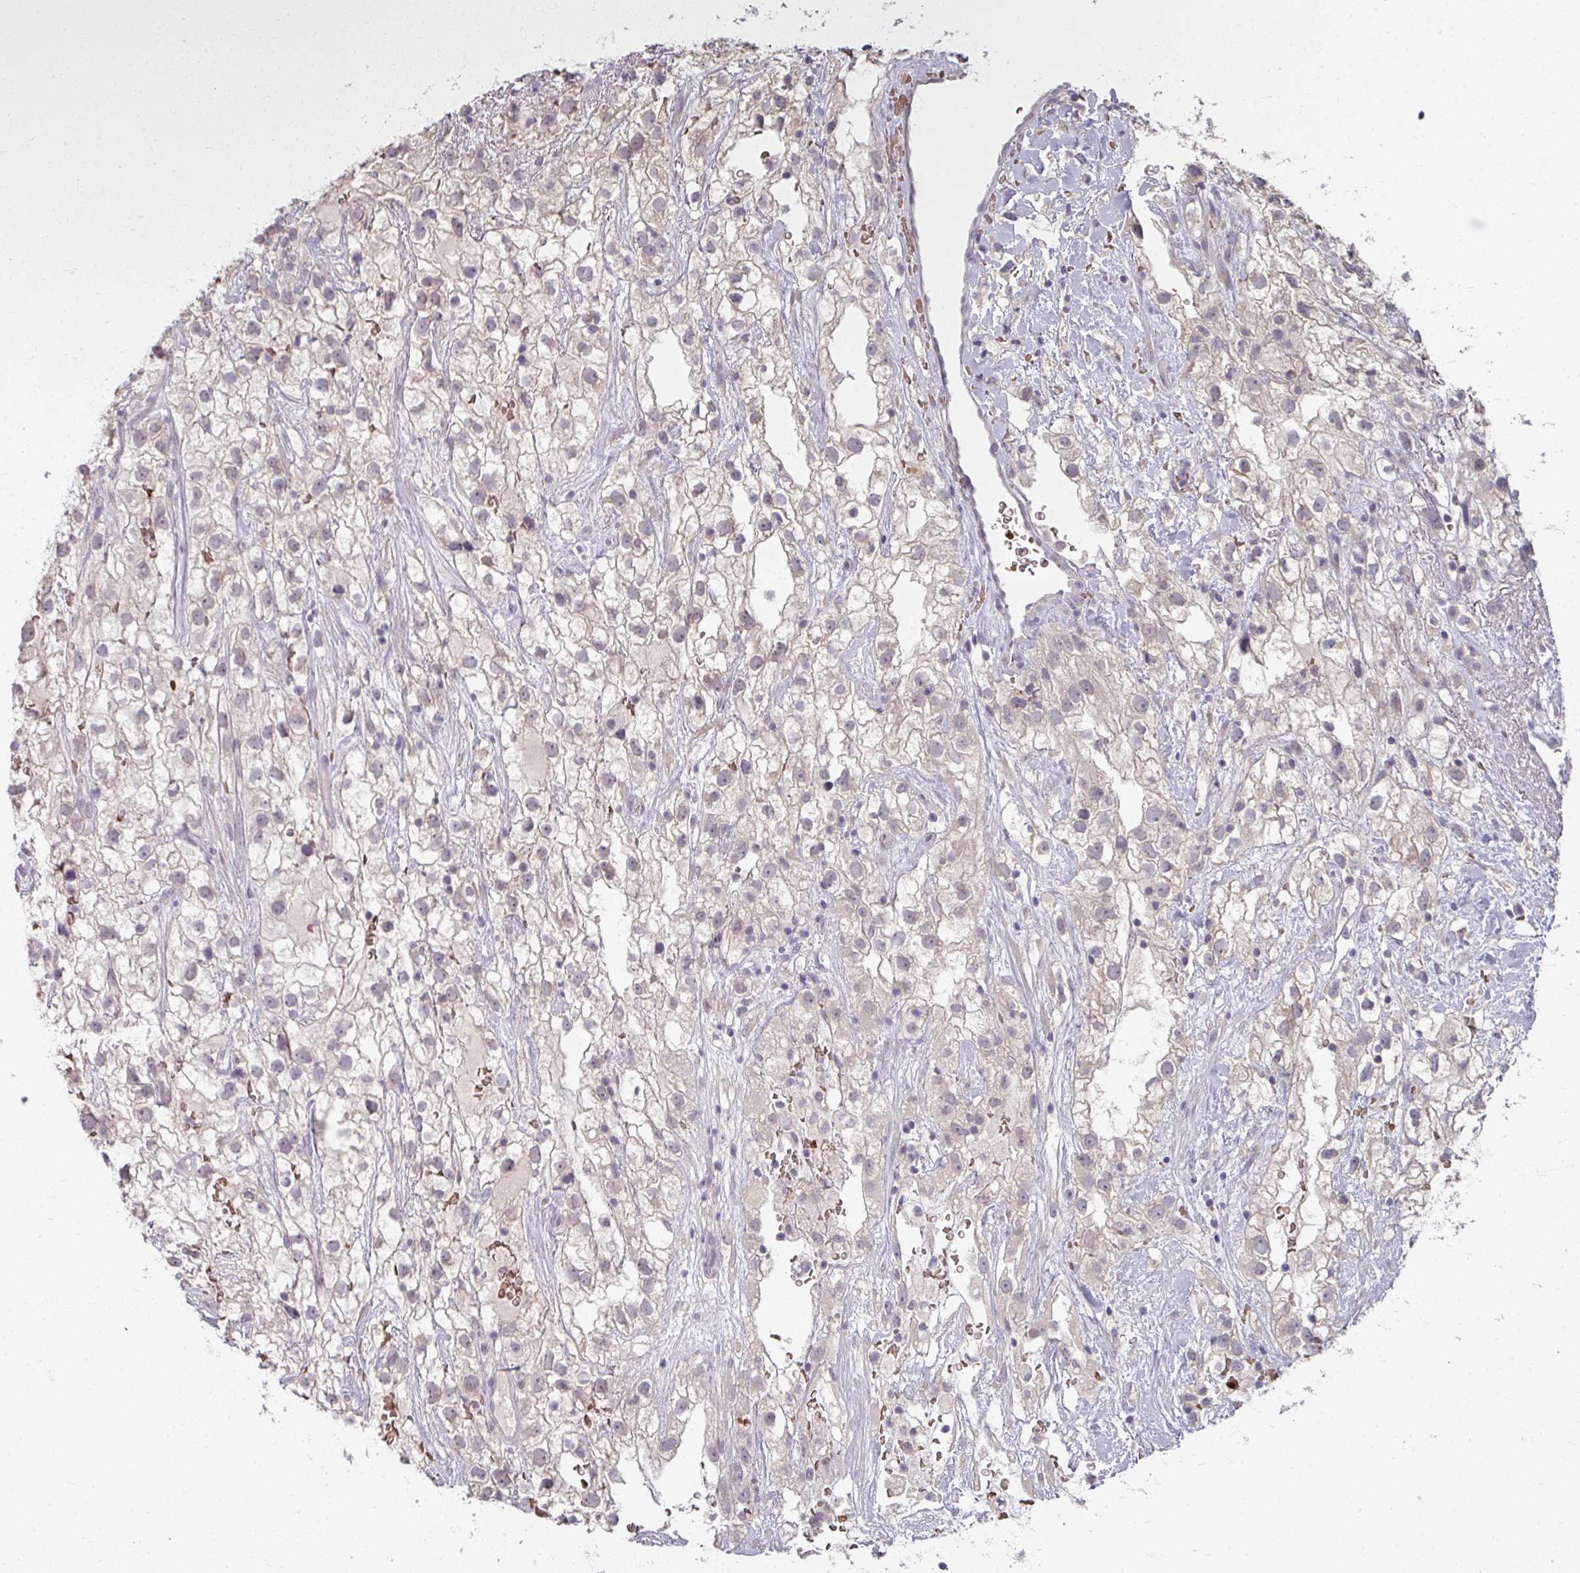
{"staining": {"intensity": "negative", "quantity": "none", "location": "none"}, "tissue": "renal cancer", "cell_type": "Tumor cells", "image_type": "cancer", "snomed": [{"axis": "morphology", "description": "Adenocarcinoma, NOS"}, {"axis": "topography", "description": "Kidney"}], "caption": "Renal cancer stained for a protein using IHC demonstrates no expression tumor cells.", "gene": "KMT5C", "patient": {"sex": "male", "age": 59}}